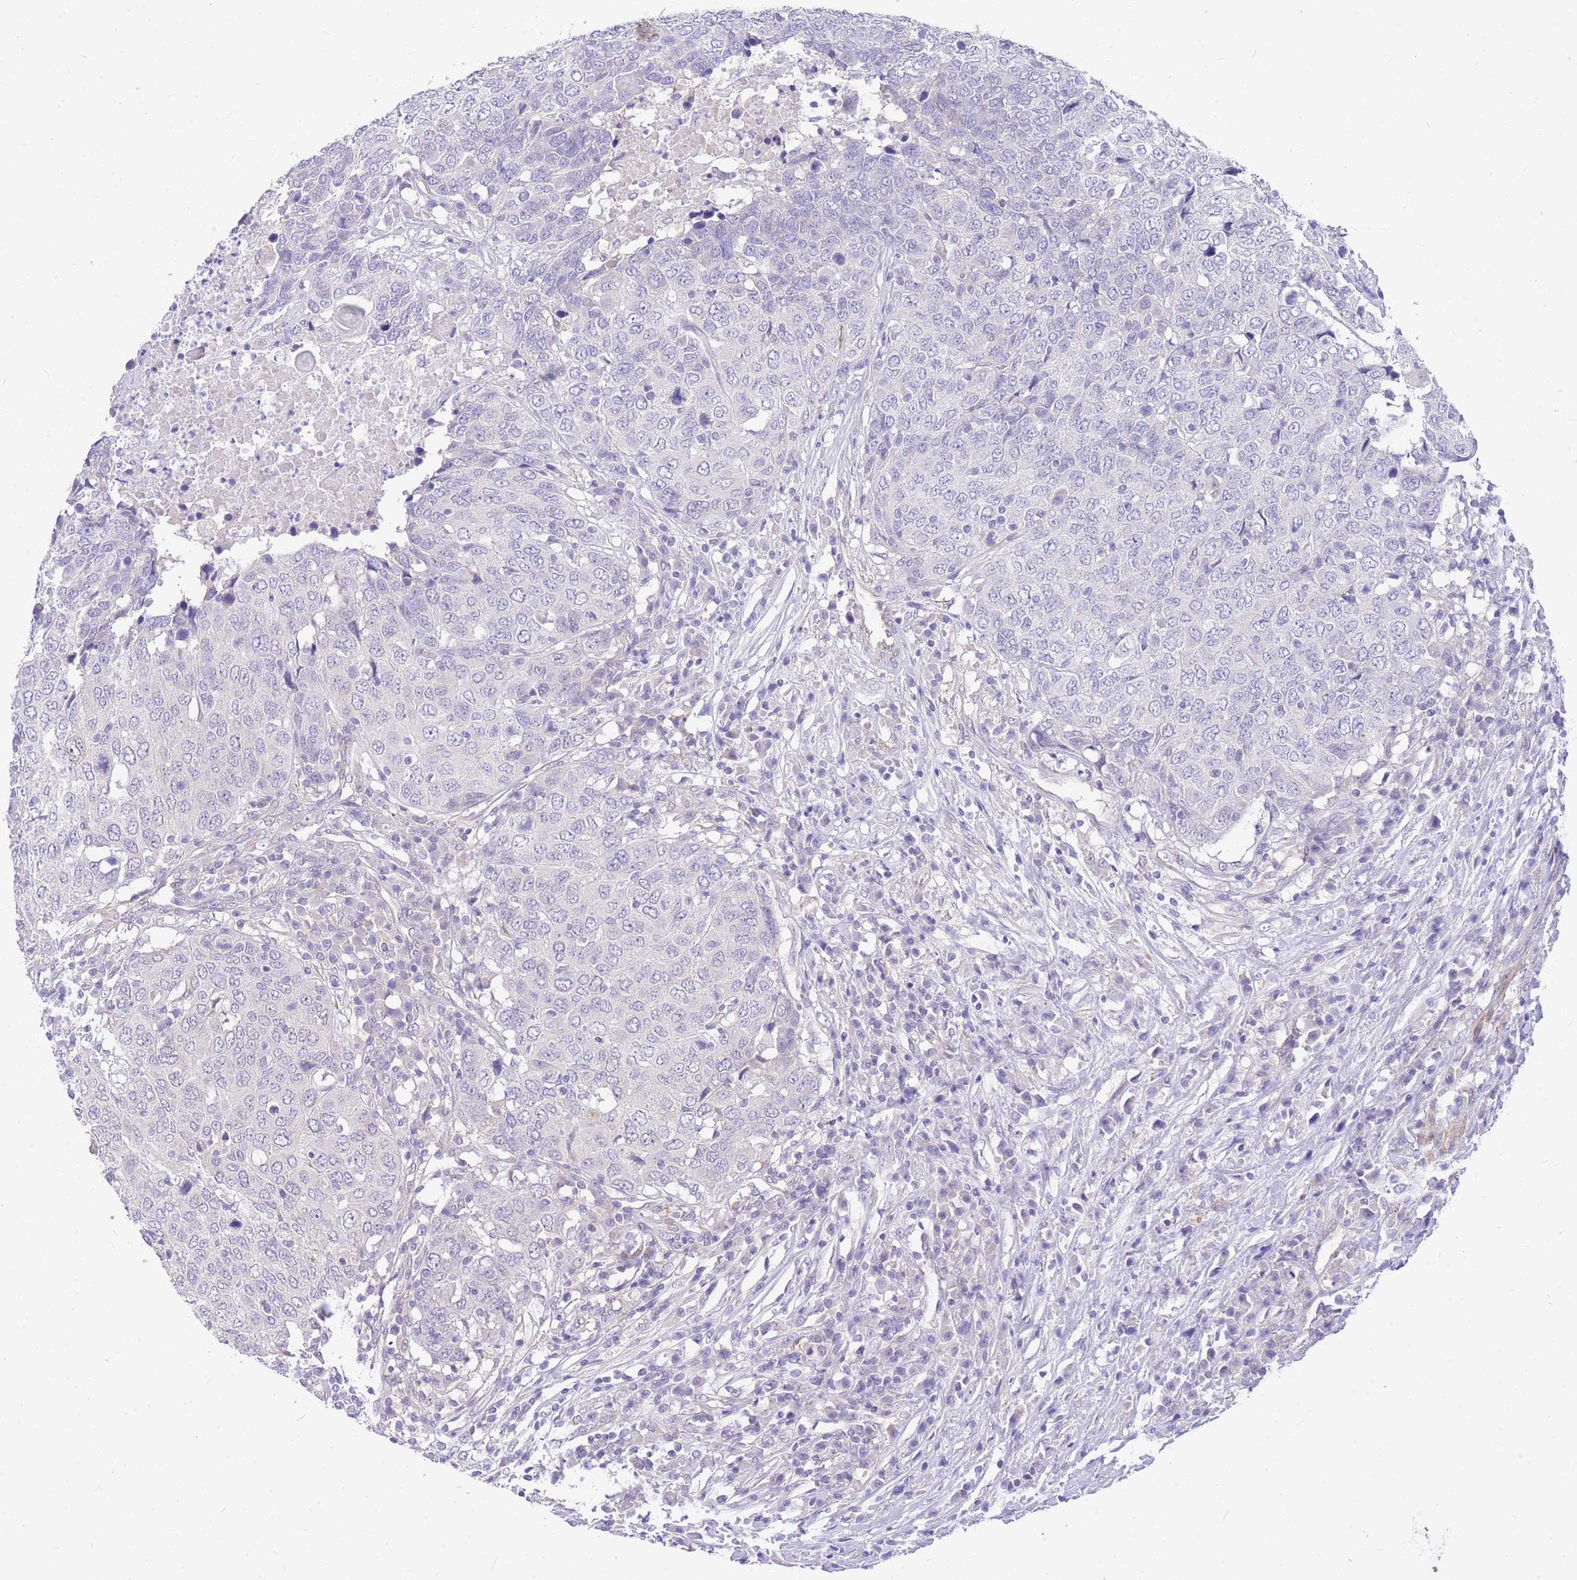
{"staining": {"intensity": "negative", "quantity": "none", "location": "none"}, "tissue": "head and neck cancer", "cell_type": "Tumor cells", "image_type": "cancer", "snomed": [{"axis": "morphology", "description": "Squamous cell carcinoma, NOS"}, {"axis": "topography", "description": "Head-Neck"}], "caption": "Immunohistochemistry (IHC) photomicrograph of squamous cell carcinoma (head and neck) stained for a protein (brown), which displays no expression in tumor cells.", "gene": "S100PBP", "patient": {"sex": "male", "age": 66}}